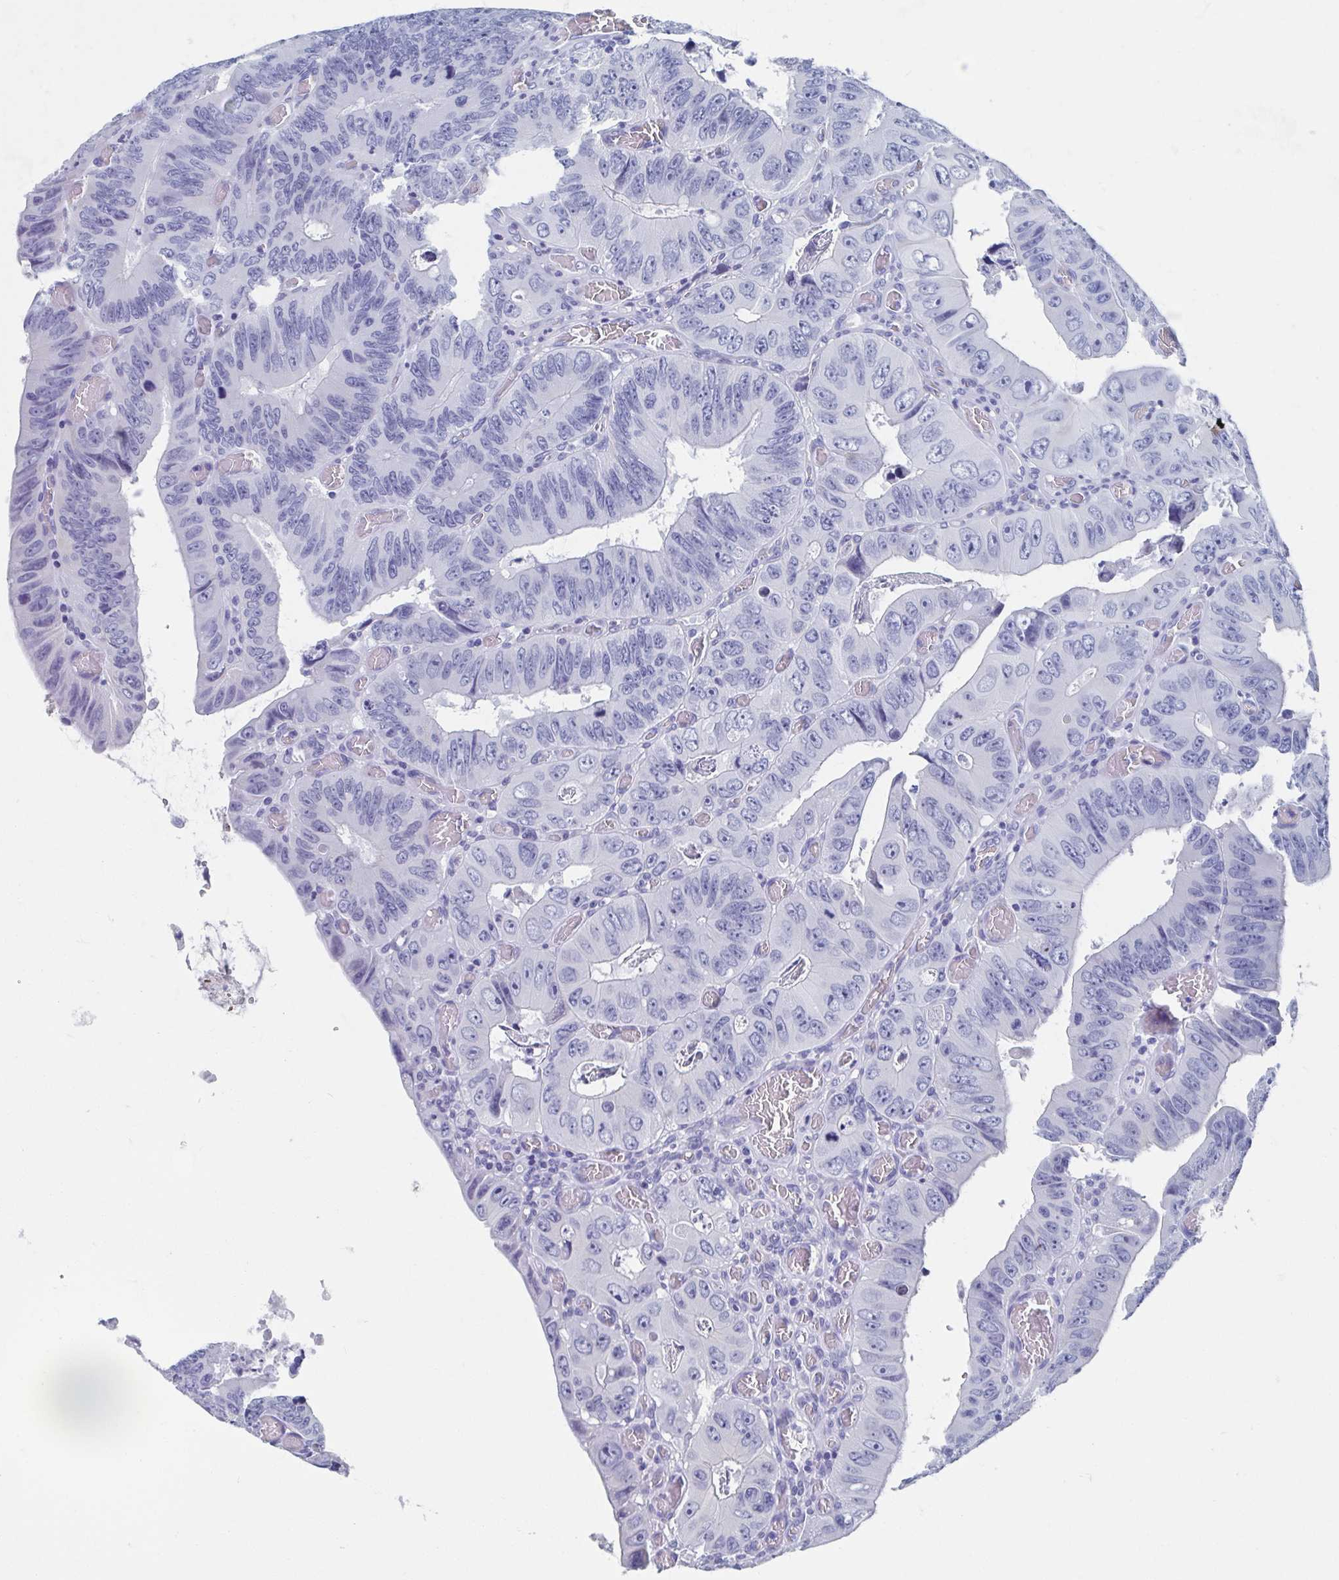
{"staining": {"intensity": "negative", "quantity": "none", "location": "none"}, "tissue": "colorectal cancer", "cell_type": "Tumor cells", "image_type": "cancer", "snomed": [{"axis": "morphology", "description": "Adenocarcinoma, NOS"}, {"axis": "topography", "description": "Colon"}], "caption": "Immunohistochemical staining of human adenocarcinoma (colorectal) demonstrates no significant expression in tumor cells.", "gene": "SHCBP1L", "patient": {"sex": "female", "age": 84}}